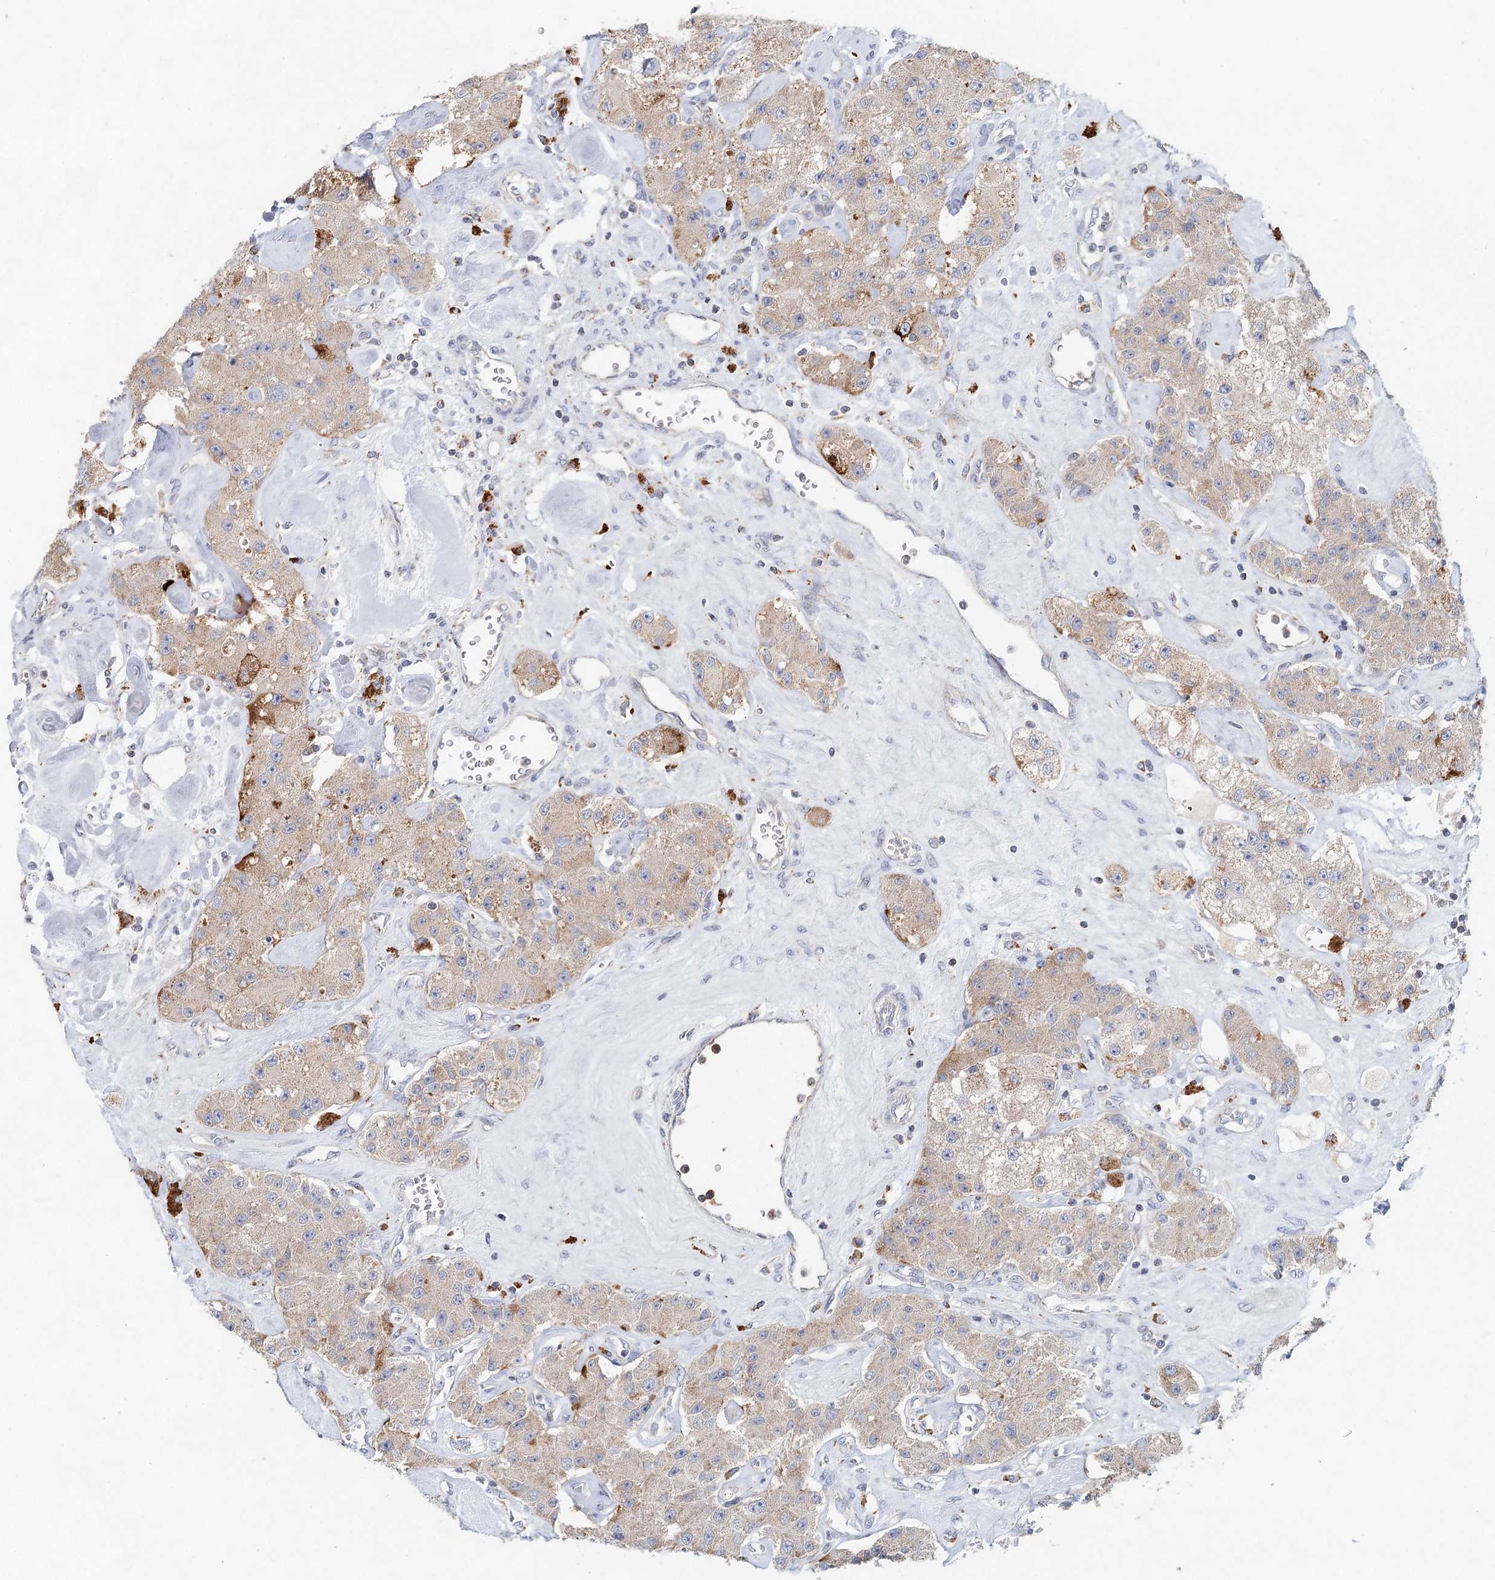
{"staining": {"intensity": "moderate", "quantity": ">75%", "location": "cytoplasmic/membranous"}, "tissue": "carcinoid", "cell_type": "Tumor cells", "image_type": "cancer", "snomed": [{"axis": "morphology", "description": "Carcinoid, malignant, NOS"}, {"axis": "topography", "description": "Pancreas"}], "caption": "Carcinoid stained for a protein (brown) demonstrates moderate cytoplasmic/membranous positive expression in about >75% of tumor cells.", "gene": "XPO6", "patient": {"sex": "male", "age": 41}}